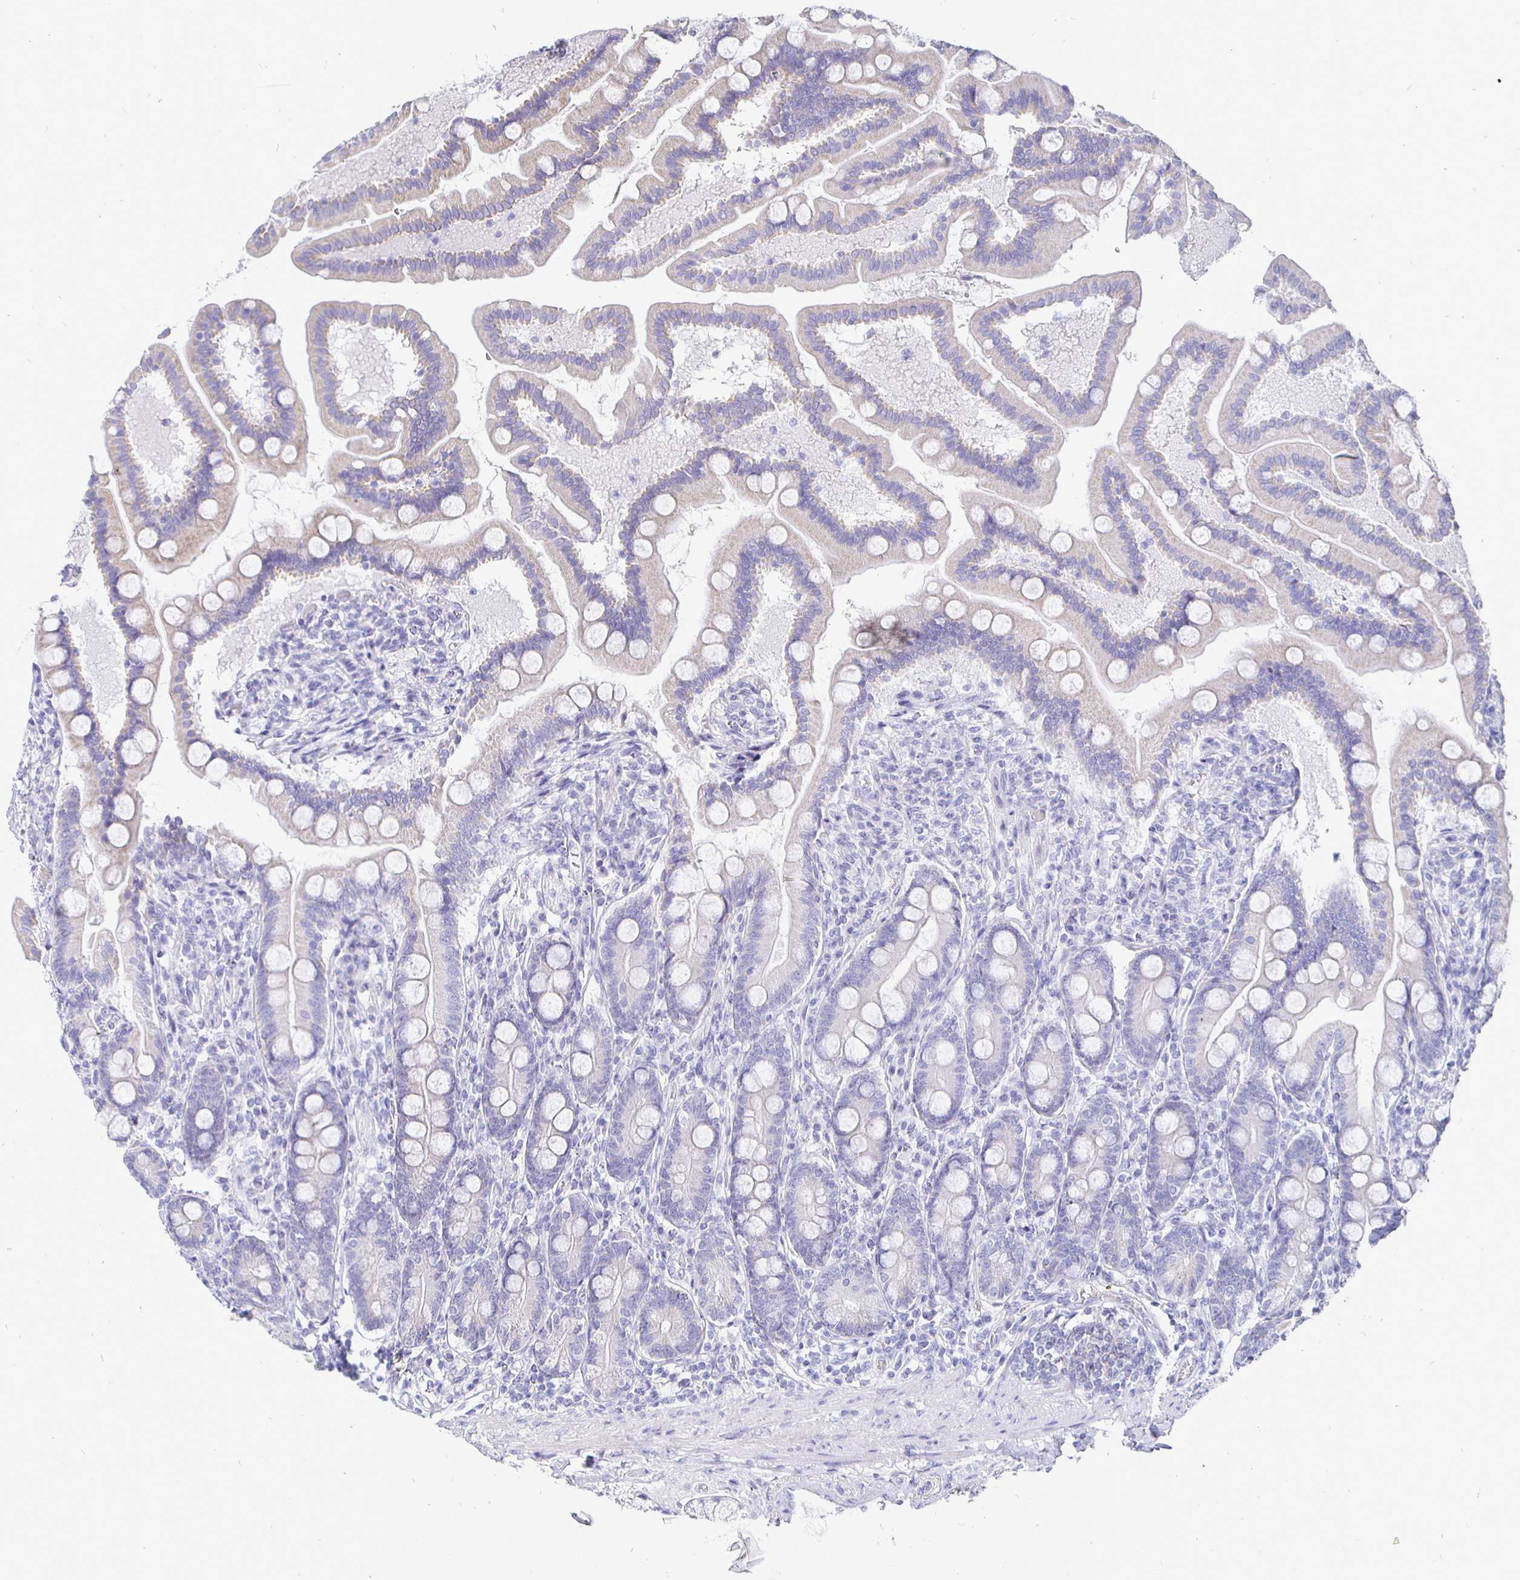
{"staining": {"intensity": "weak", "quantity": "<25%", "location": "cytoplasmic/membranous"}, "tissue": "duodenum", "cell_type": "Glandular cells", "image_type": "normal", "snomed": [{"axis": "morphology", "description": "Normal tissue, NOS"}, {"axis": "topography", "description": "Duodenum"}], "caption": "Immunohistochemistry histopathology image of normal duodenum: duodenum stained with DAB (3,3'-diaminobenzidine) shows no significant protein positivity in glandular cells.", "gene": "CR2", "patient": {"sex": "female", "age": 67}}